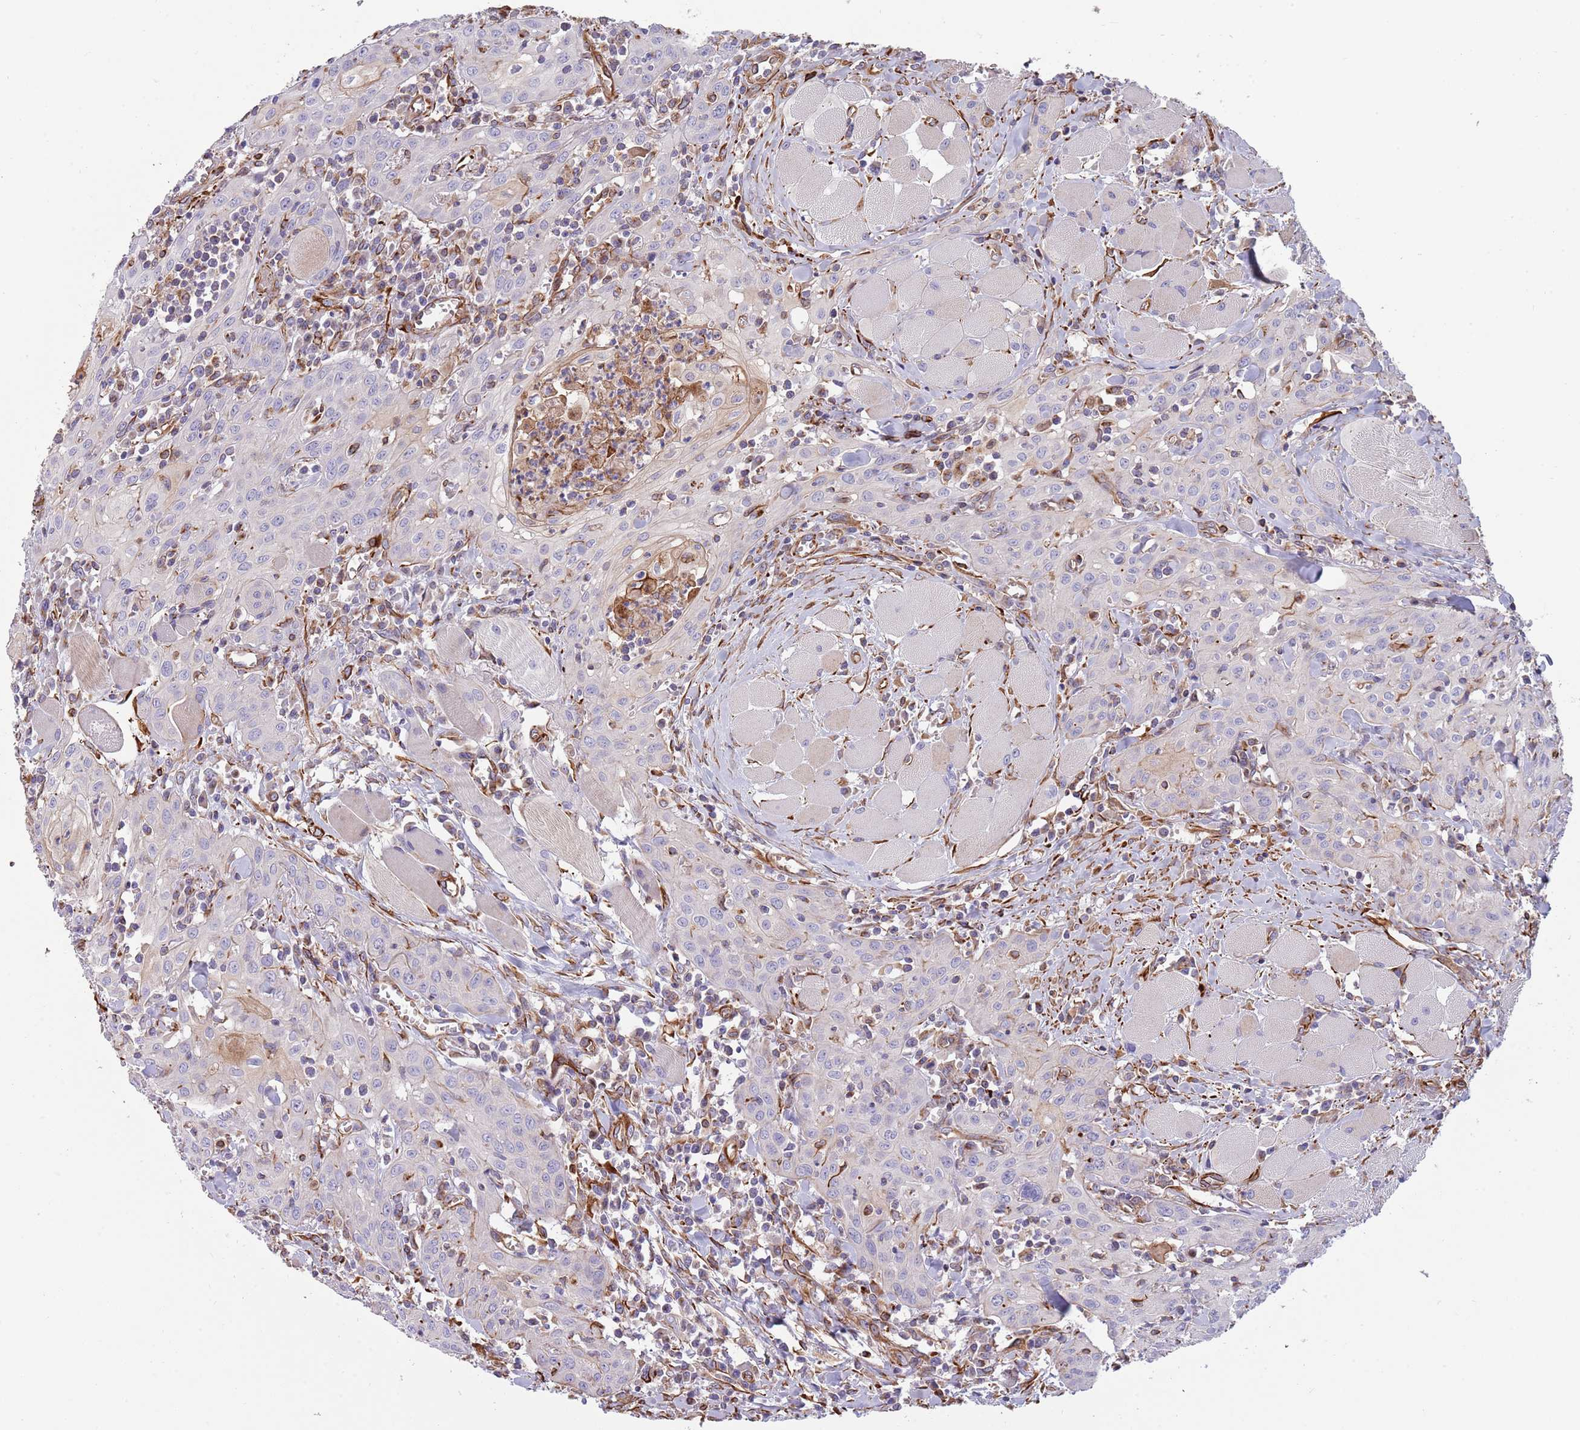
{"staining": {"intensity": "negative", "quantity": "none", "location": "none"}, "tissue": "head and neck cancer", "cell_type": "Tumor cells", "image_type": "cancer", "snomed": [{"axis": "morphology", "description": "Squamous cell carcinoma, NOS"}, {"axis": "topography", "description": "Oral tissue"}, {"axis": "topography", "description": "Head-Neck"}], "caption": "Immunohistochemical staining of squamous cell carcinoma (head and neck) reveals no significant staining in tumor cells.", "gene": "MOGAT1", "patient": {"sex": "female", "age": 70}}